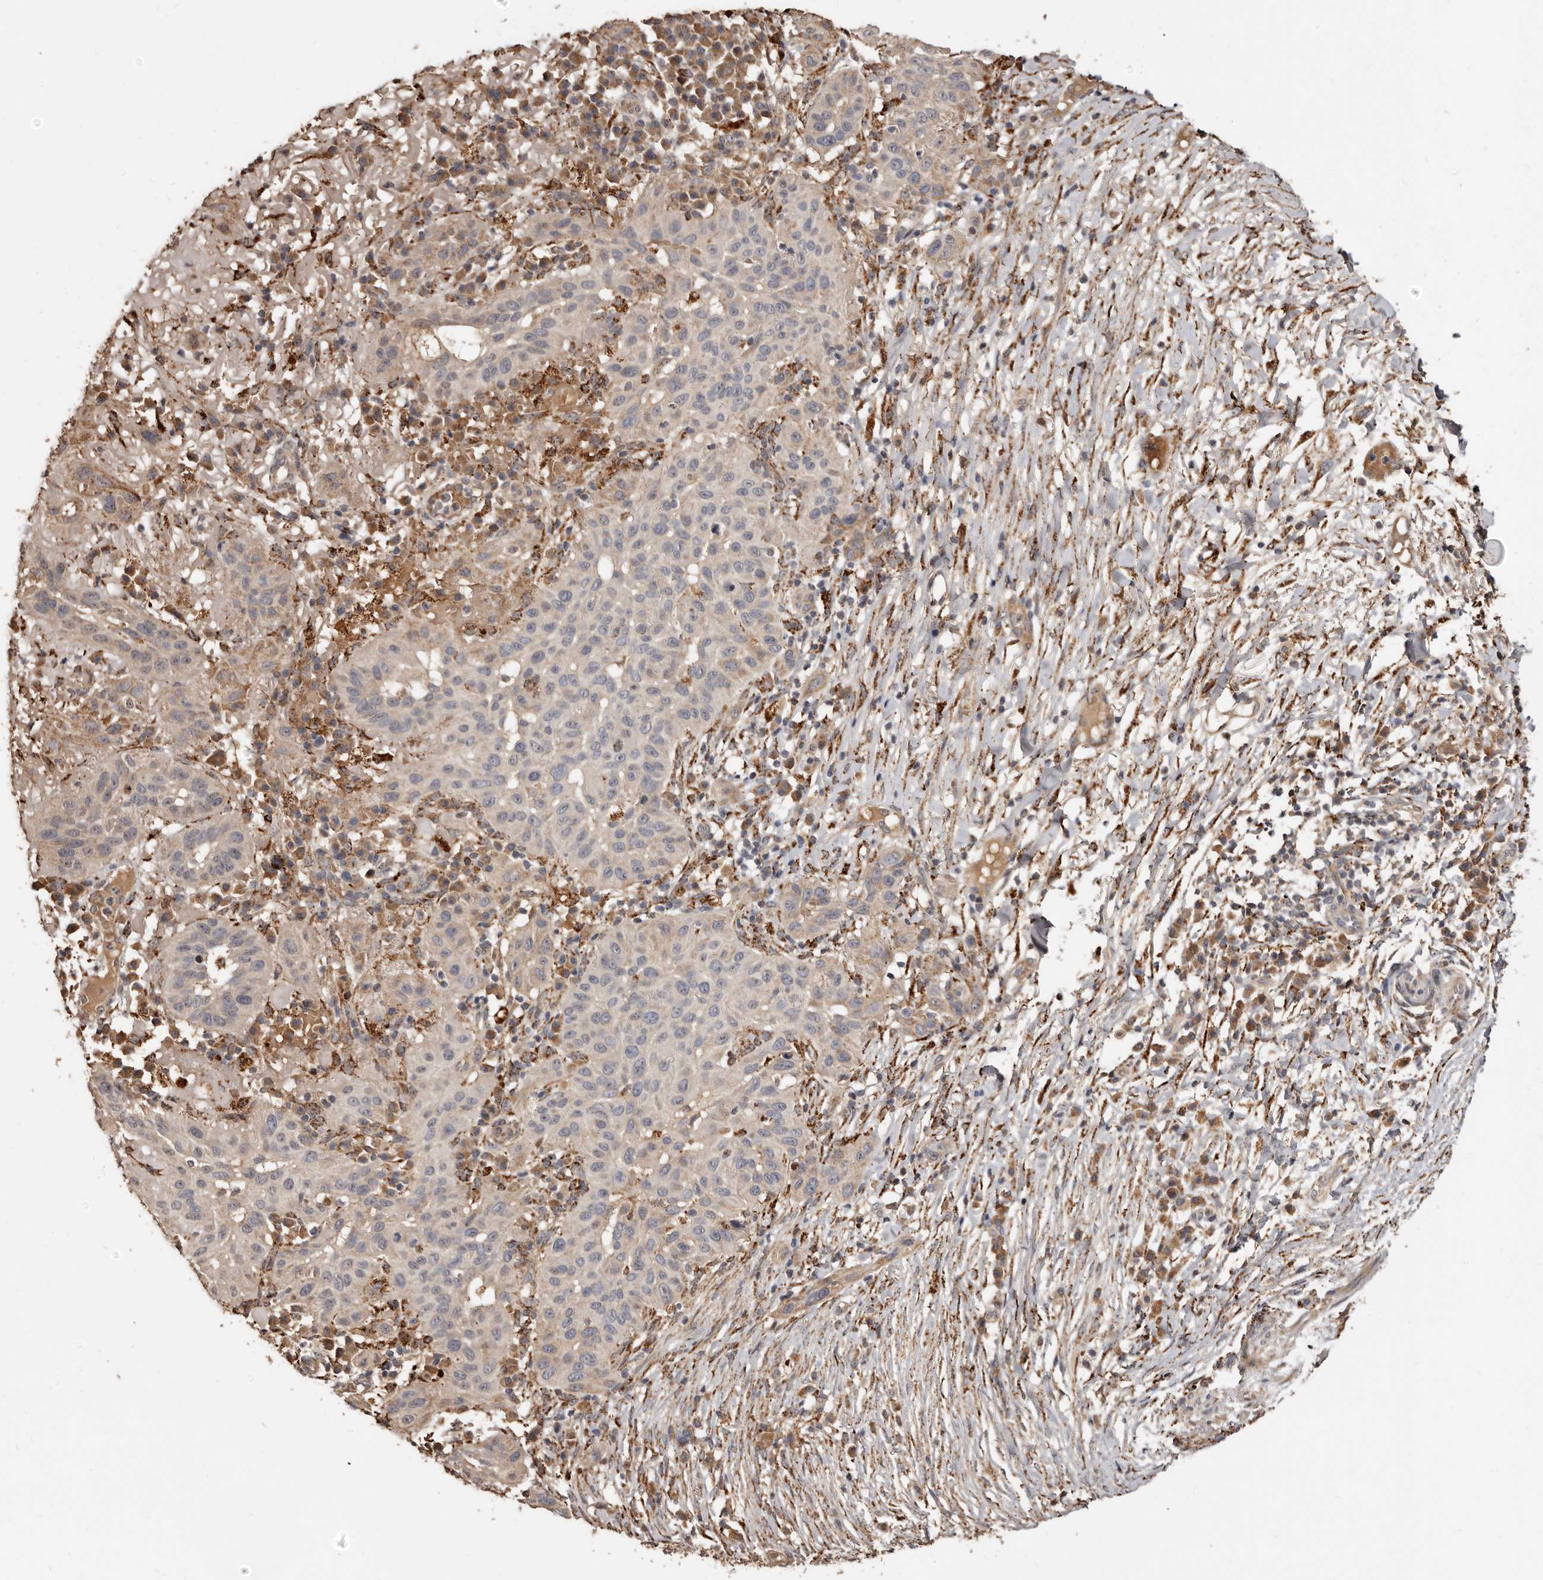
{"staining": {"intensity": "moderate", "quantity": "25%-75%", "location": "cytoplasmic/membranous"}, "tissue": "skin cancer", "cell_type": "Tumor cells", "image_type": "cancer", "snomed": [{"axis": "morphology", "description": "Normal tissue, NOS"}, {"axis": "morphology", "description": "Squamous cell carcinoma, NOS"}, {"axis": "topography", "description": "Skin"}], "caption": "Immunohistochemical staining of human skin cancer (squamous cell carcinoma) reveals medium levels of moderate cytoplasmic/membranous protein staining in about 25%-75% of tumor cells. Ihc stains the protein in brown and the nuclei are stained blue.", "gene": "AKAP7", "patient": {"sex": "female", "age": 96}}